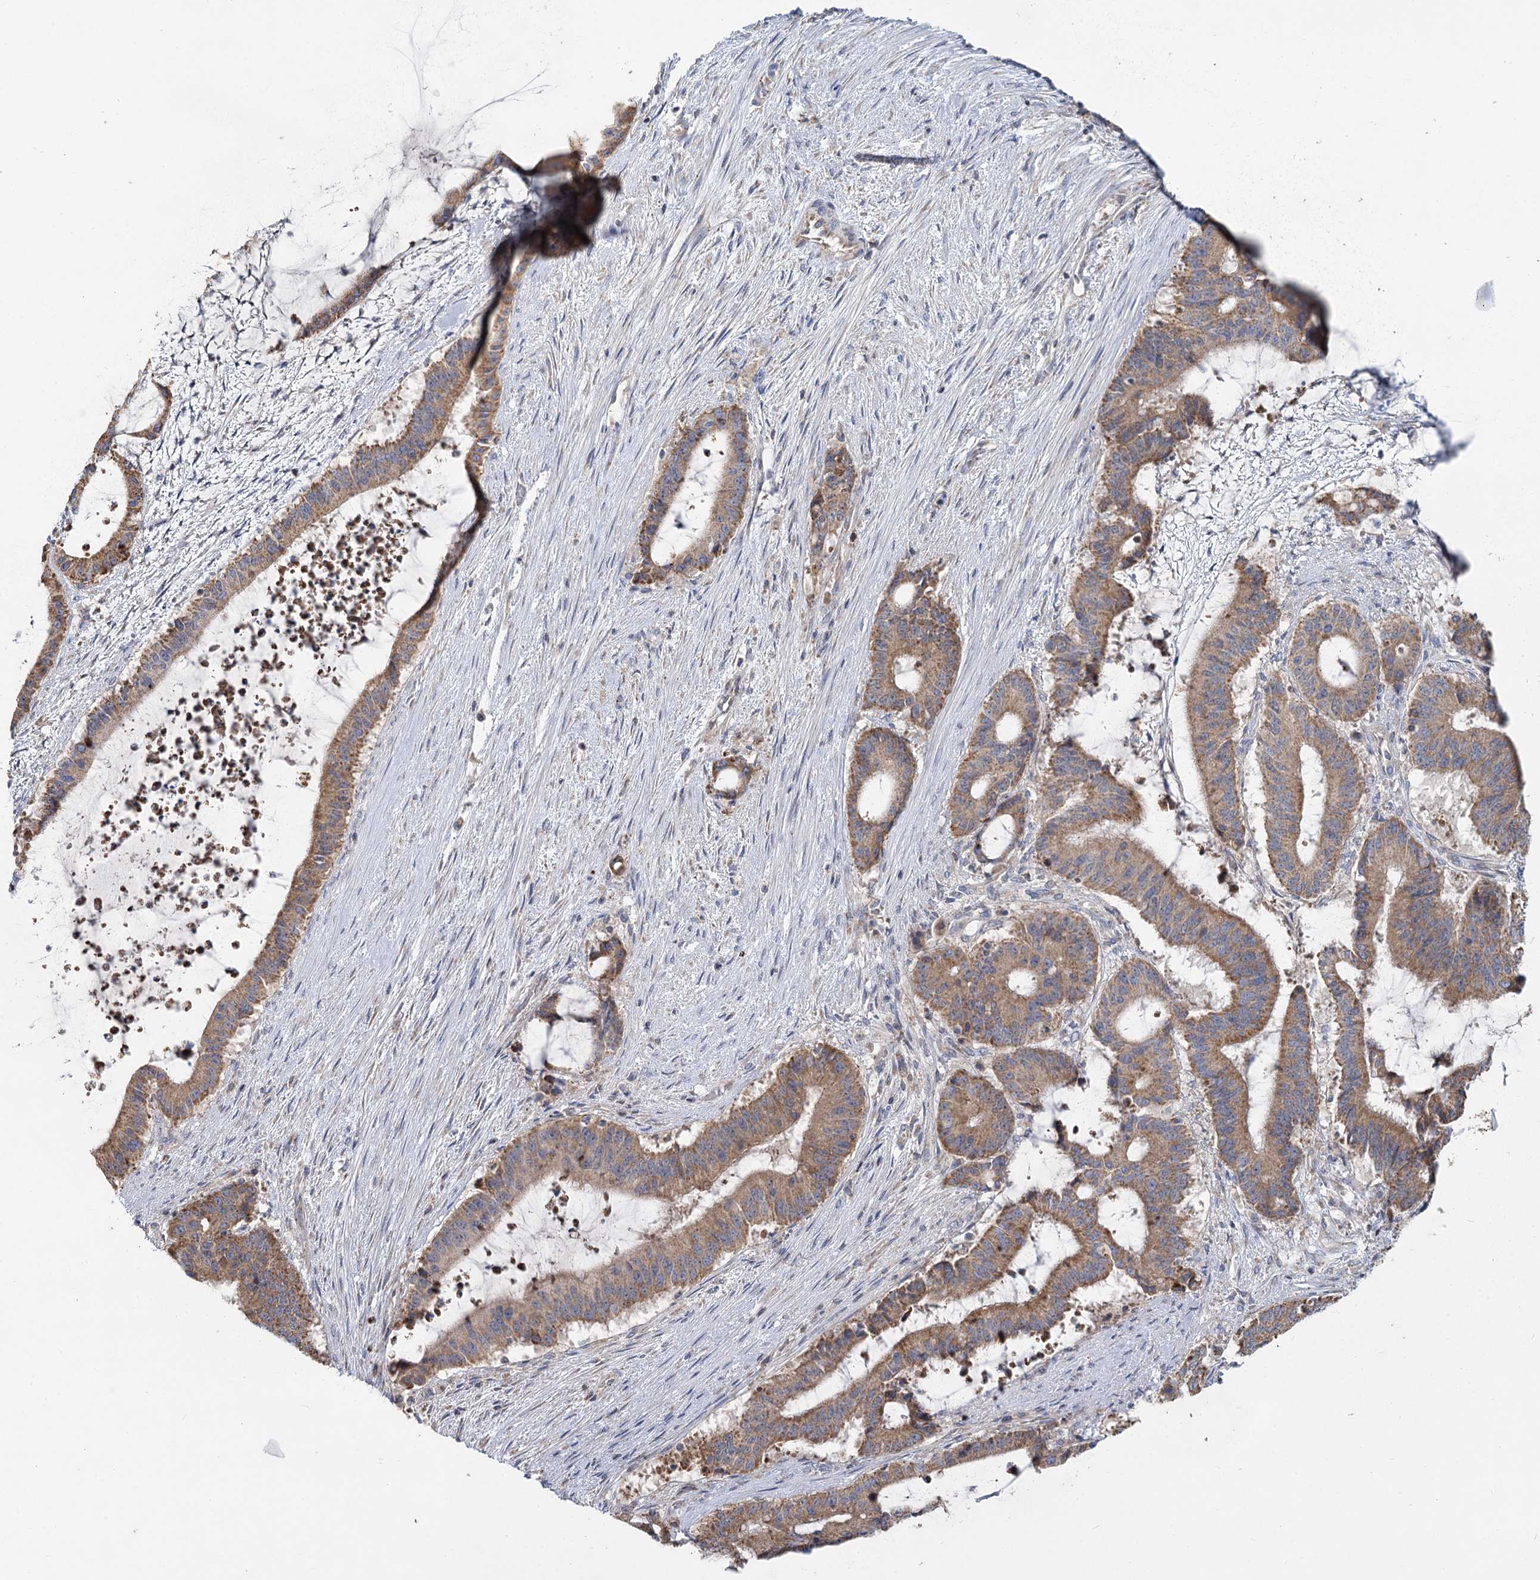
{"staining": {"intensity": "moderate", "quantity": ">75%", "location": "cytoplasmic/membranous"}, "tissue": "liver cancer", "cell_type": "Tumor cells", "image_type": "cancer", "snomed": [{"axis": "morphology", "description": "Normal tissue, NOS"}, {"axis": "morphology", "description": "Cholangiocarcinoma"}, {"axis": "topography", "description": "Liver"}, {"axis": "topography", "description": "Peripheral nerve tissue"}], "caption": "A micrograph of human liver cancer stained for a protein shows moderate cytoplasmic/membranous brown staining in tumor cells.", "gene": "ACOX2", "patient": {"sex": "female", "age": 73}}